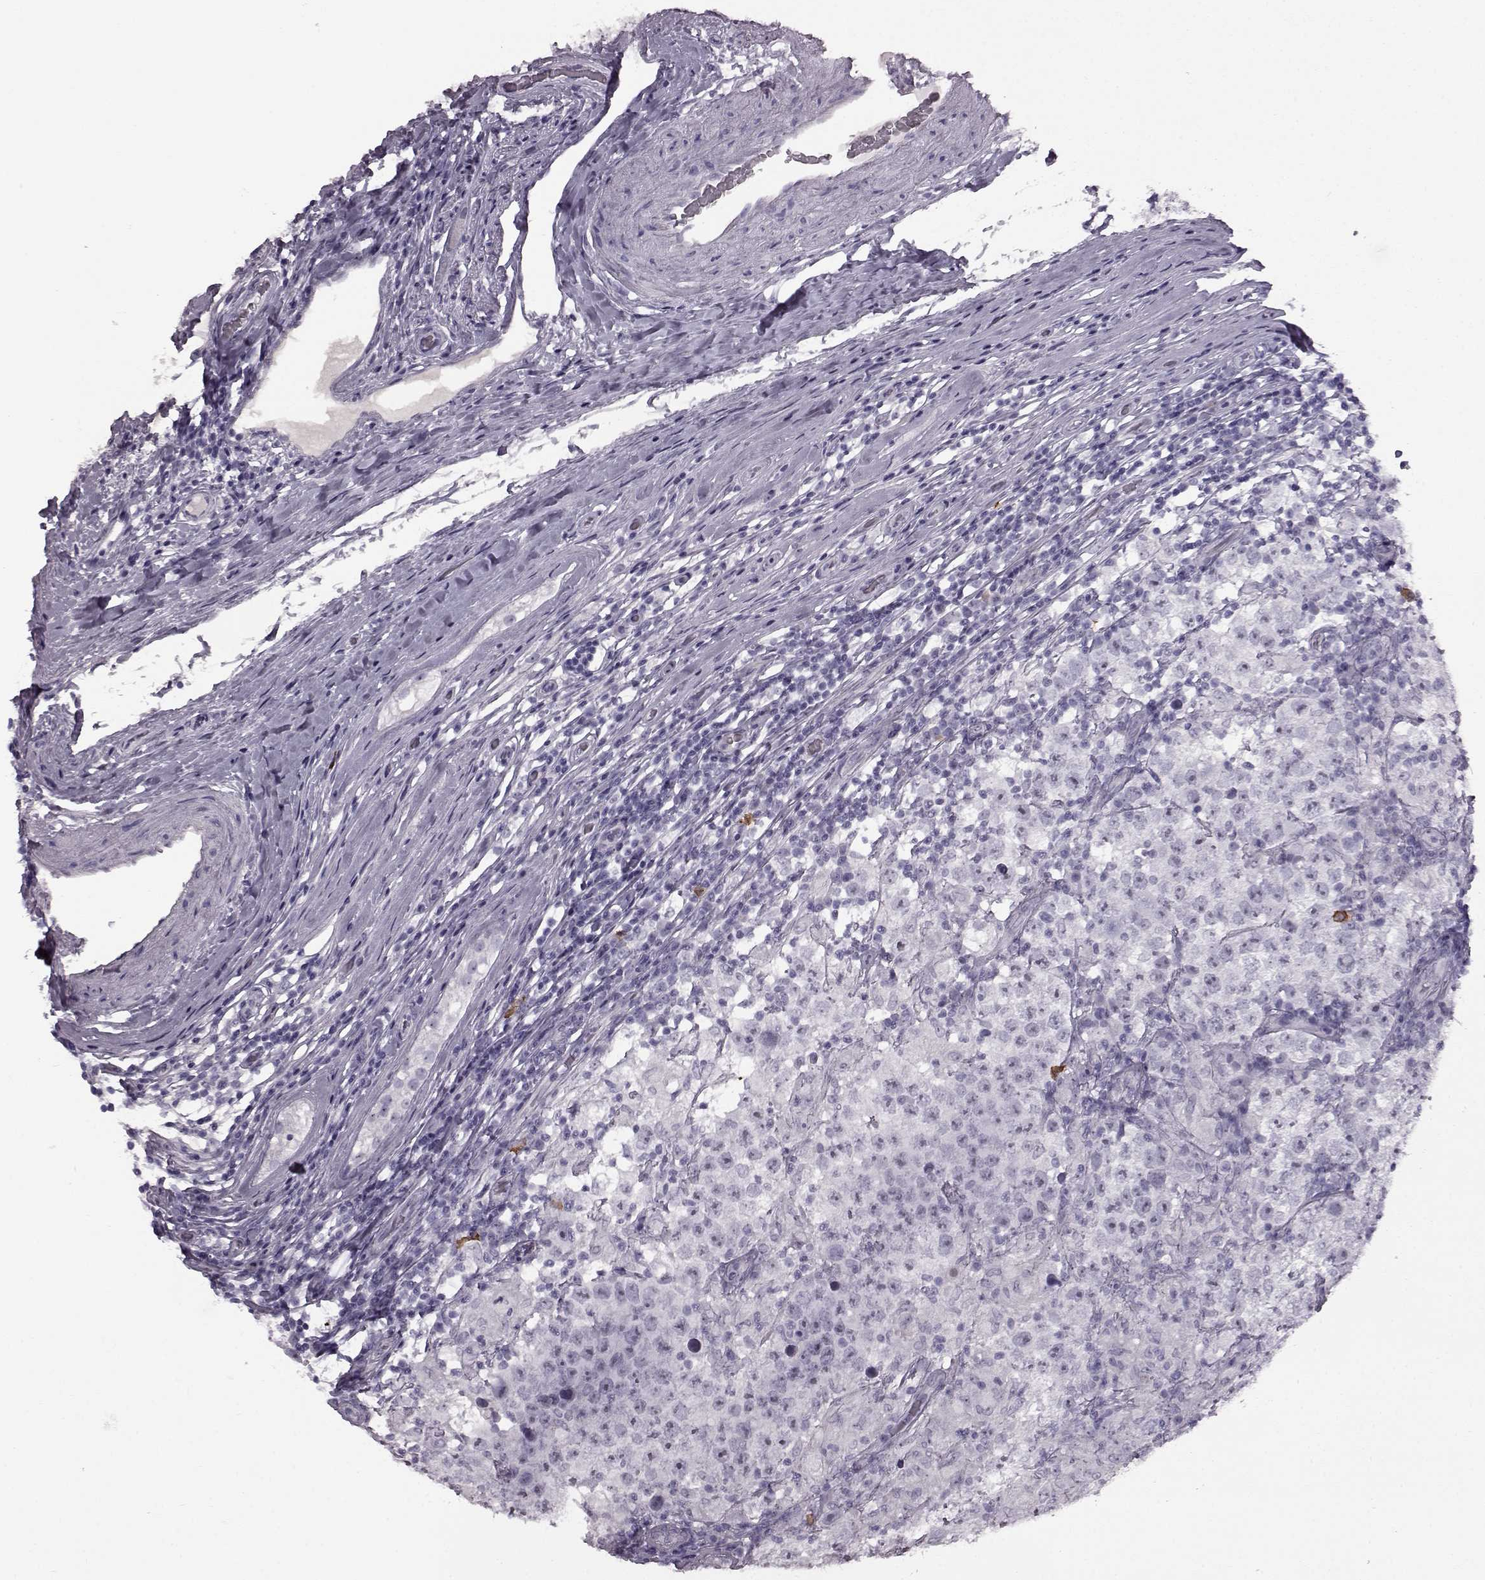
{"staining": {"intensity": "negative", "quantity": "none", "location": "none"}, "tissue": "testis cancer", "cell_type": "Tumor cells", "image_type": "cancer", "snomed": [{"axis": "morphology", "description": "Seminoma, NOS"}, {"axis": "morphology", "description": "Carcinoma, Embryonal, NOS"}, {"axis": "topography", "description": "Testis"}], "caption": "Tumor cells show no significant expression in testis cancer.", "gene": "PRPH2", "patient": {"sex": "male", "age": 41}}